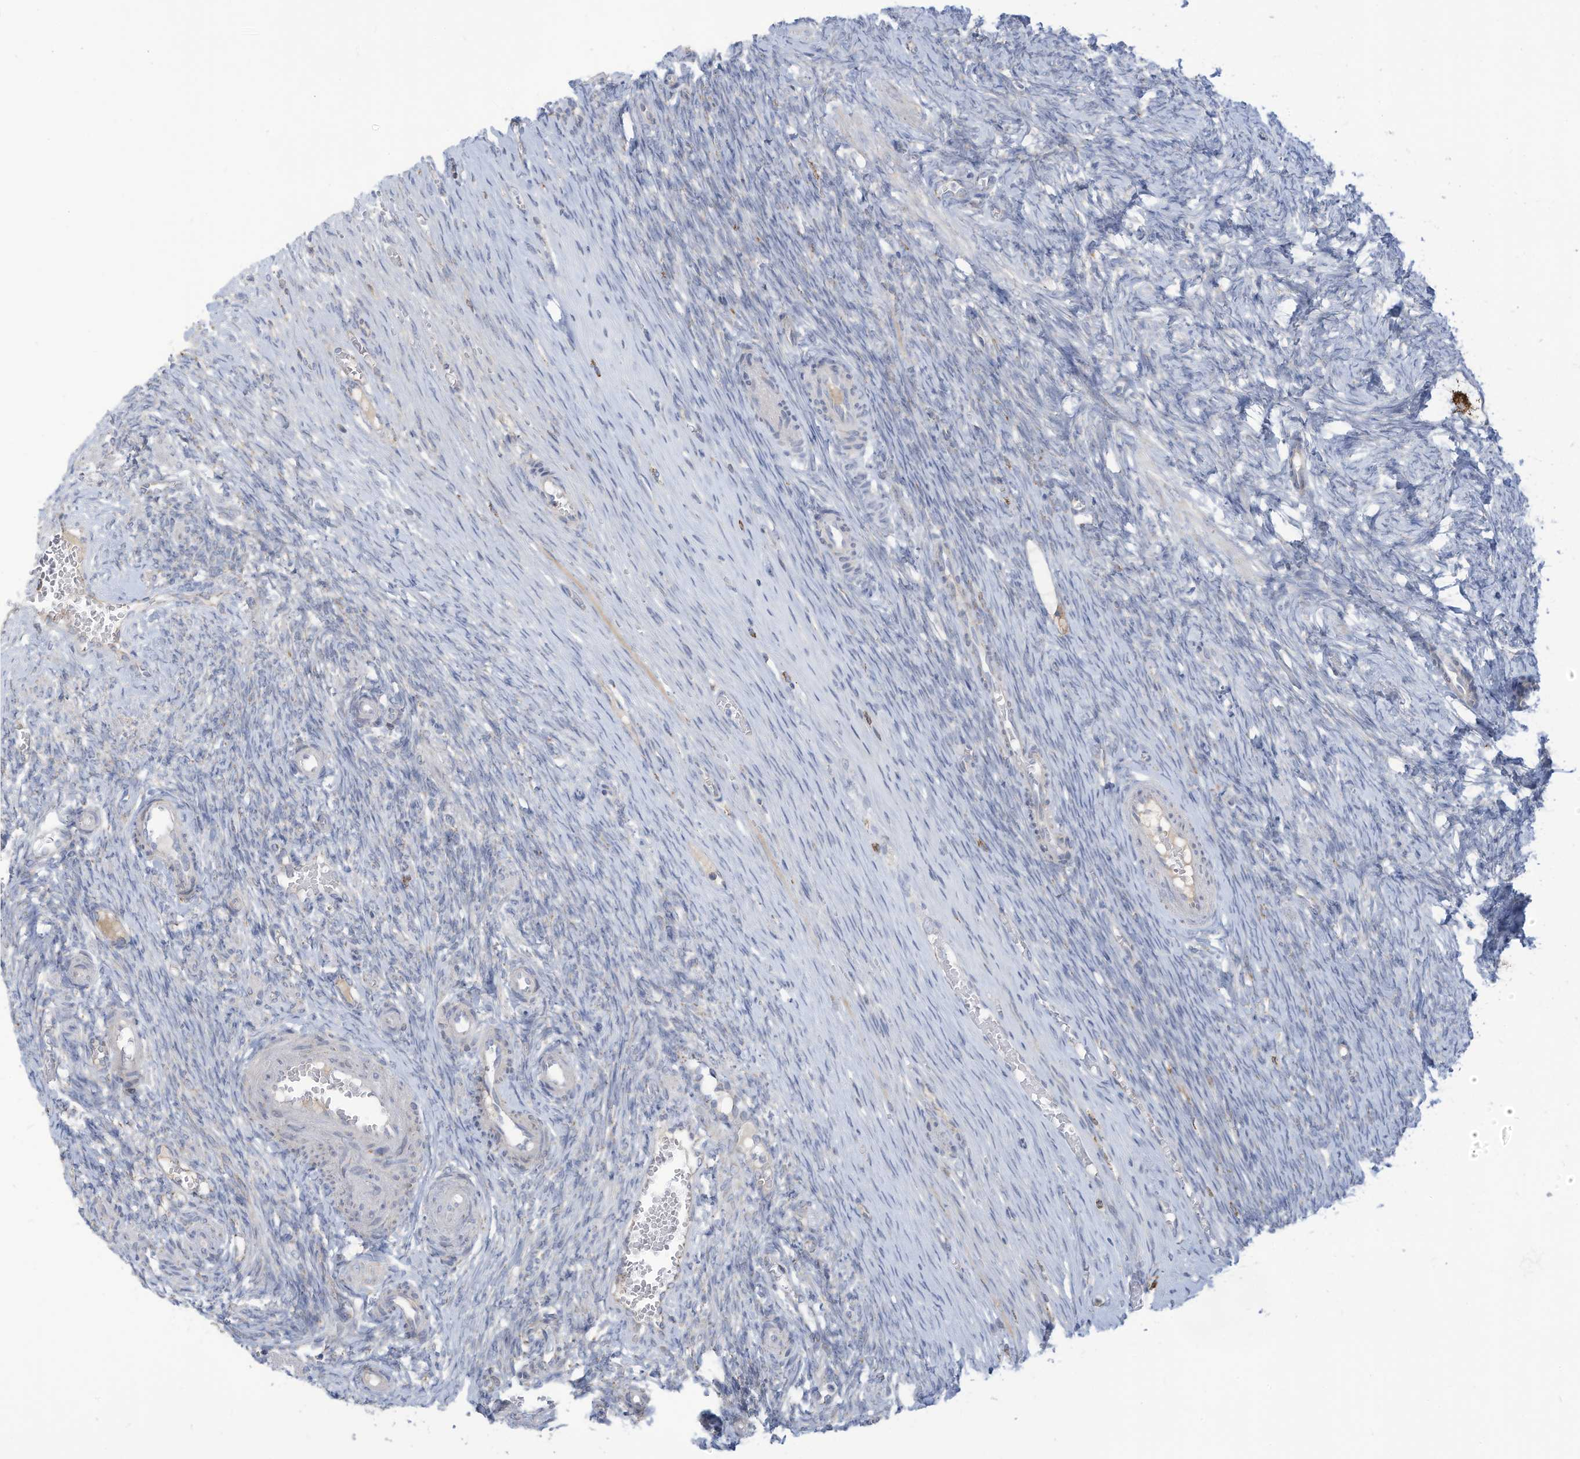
{"staining": {"intensity": "negative", "quantity": "none", "location": "none"}, "tissue": "ovary", "cell_type": "Ovarian stroma cells", "image_type": "normal", "snomed": [{"axis": "morphology", "description": "Adenocarcinoma, NOS"}, {"axis": "topography", "description": "Endometrium"}], "caption": "This is an IHC image of unremarkable human ovary. There is no staining in ovarian stroma cells.", "gene": "NLN", "patient": {"sex": "female", "age": 32}}